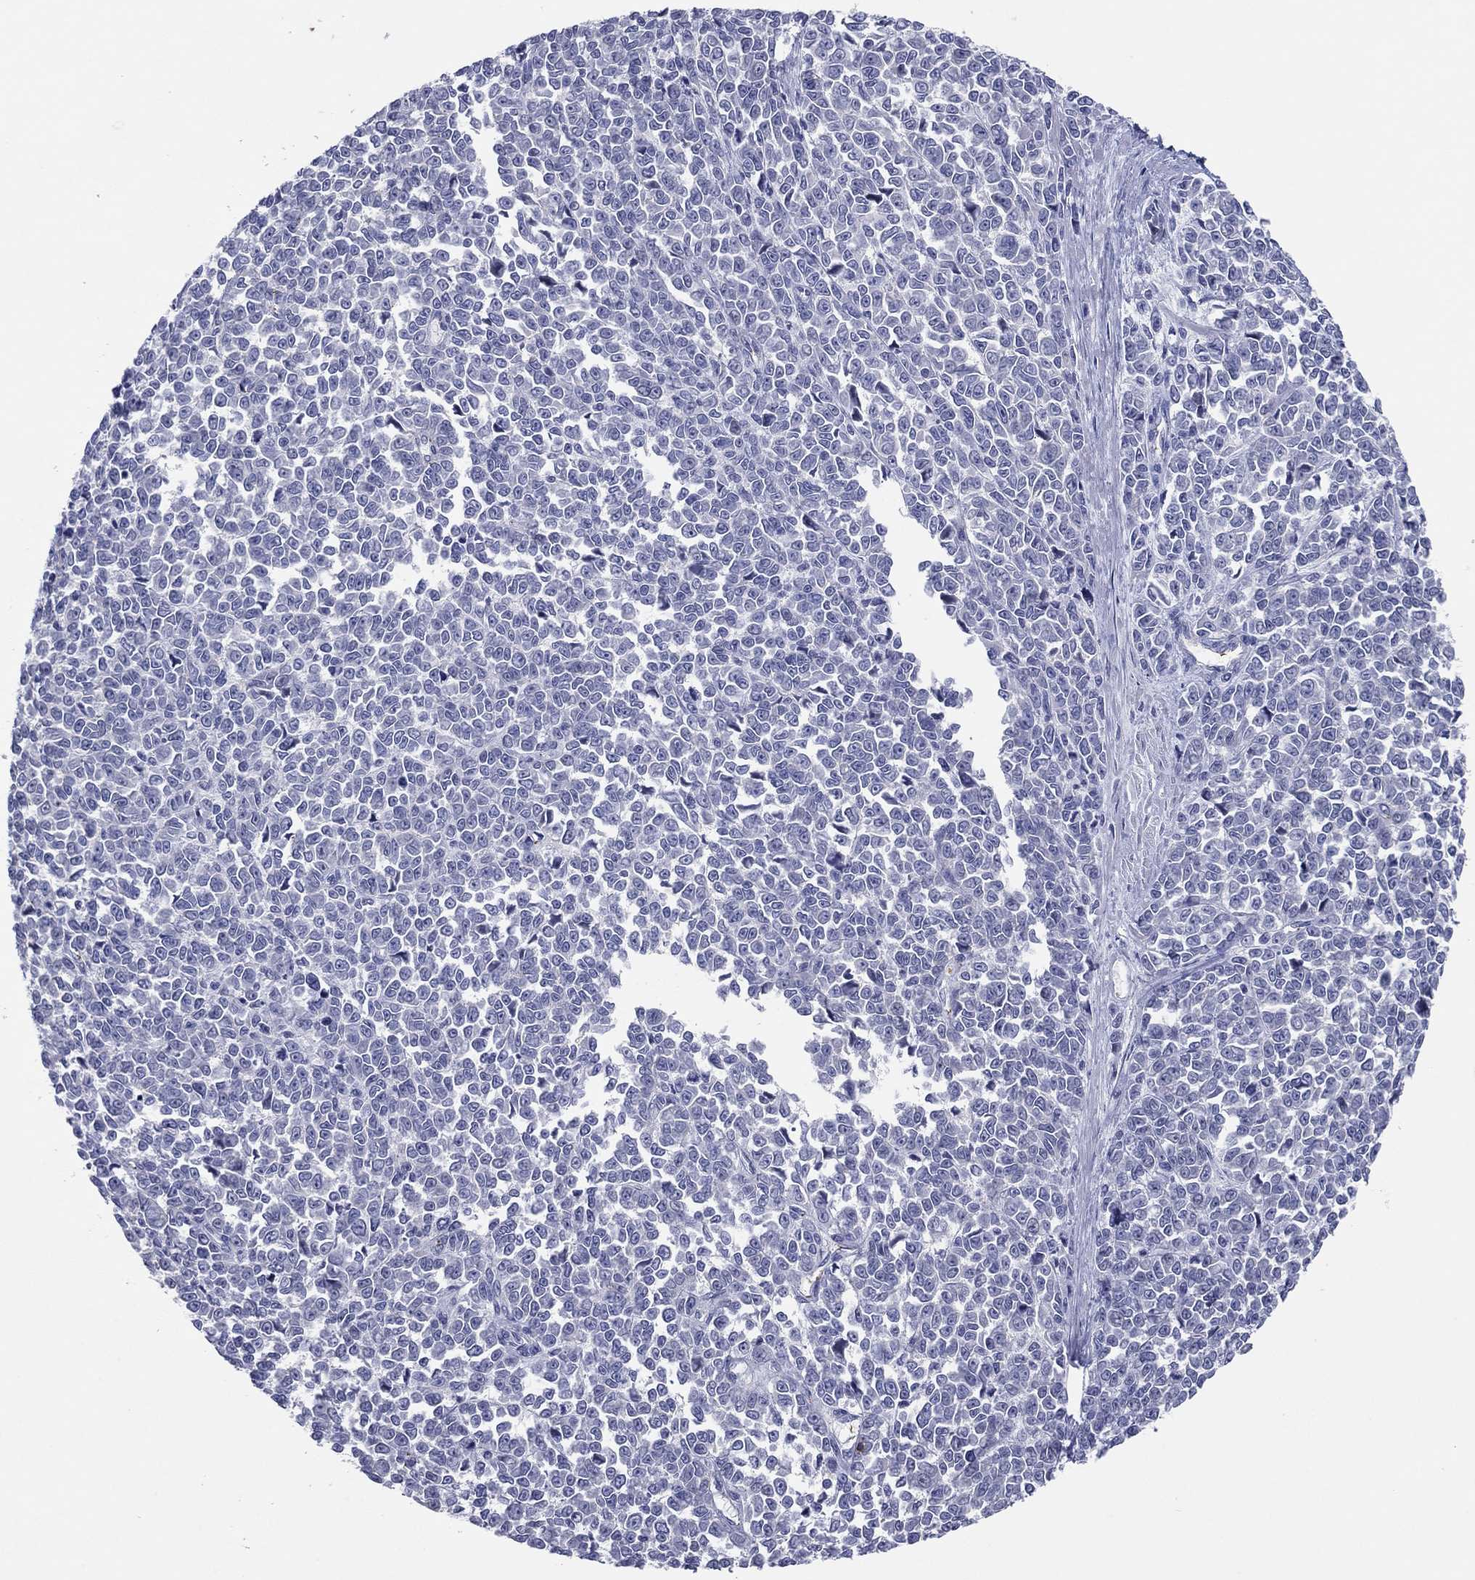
{"staining": {"intensity": "negative", "quantity": "none", "location": "none"}, "tissue": "melanoma", "cell_type": "Tumor cells", "image_type": "cancer", "snomed": [{"axis": "morphology", "description": "Malignant melanoma, NOS"}, {"axis": "topography", "description": "Skin"}], "caption": "Immunohistochemistry (IHC) photomicrograph of human malignant melanoma stained for a protein (brown), which shows no staining in tumor cells. Nuclei are stained in blue.", "gene": "ITGAE", "patient": {"sex": "female", "age": 95}}